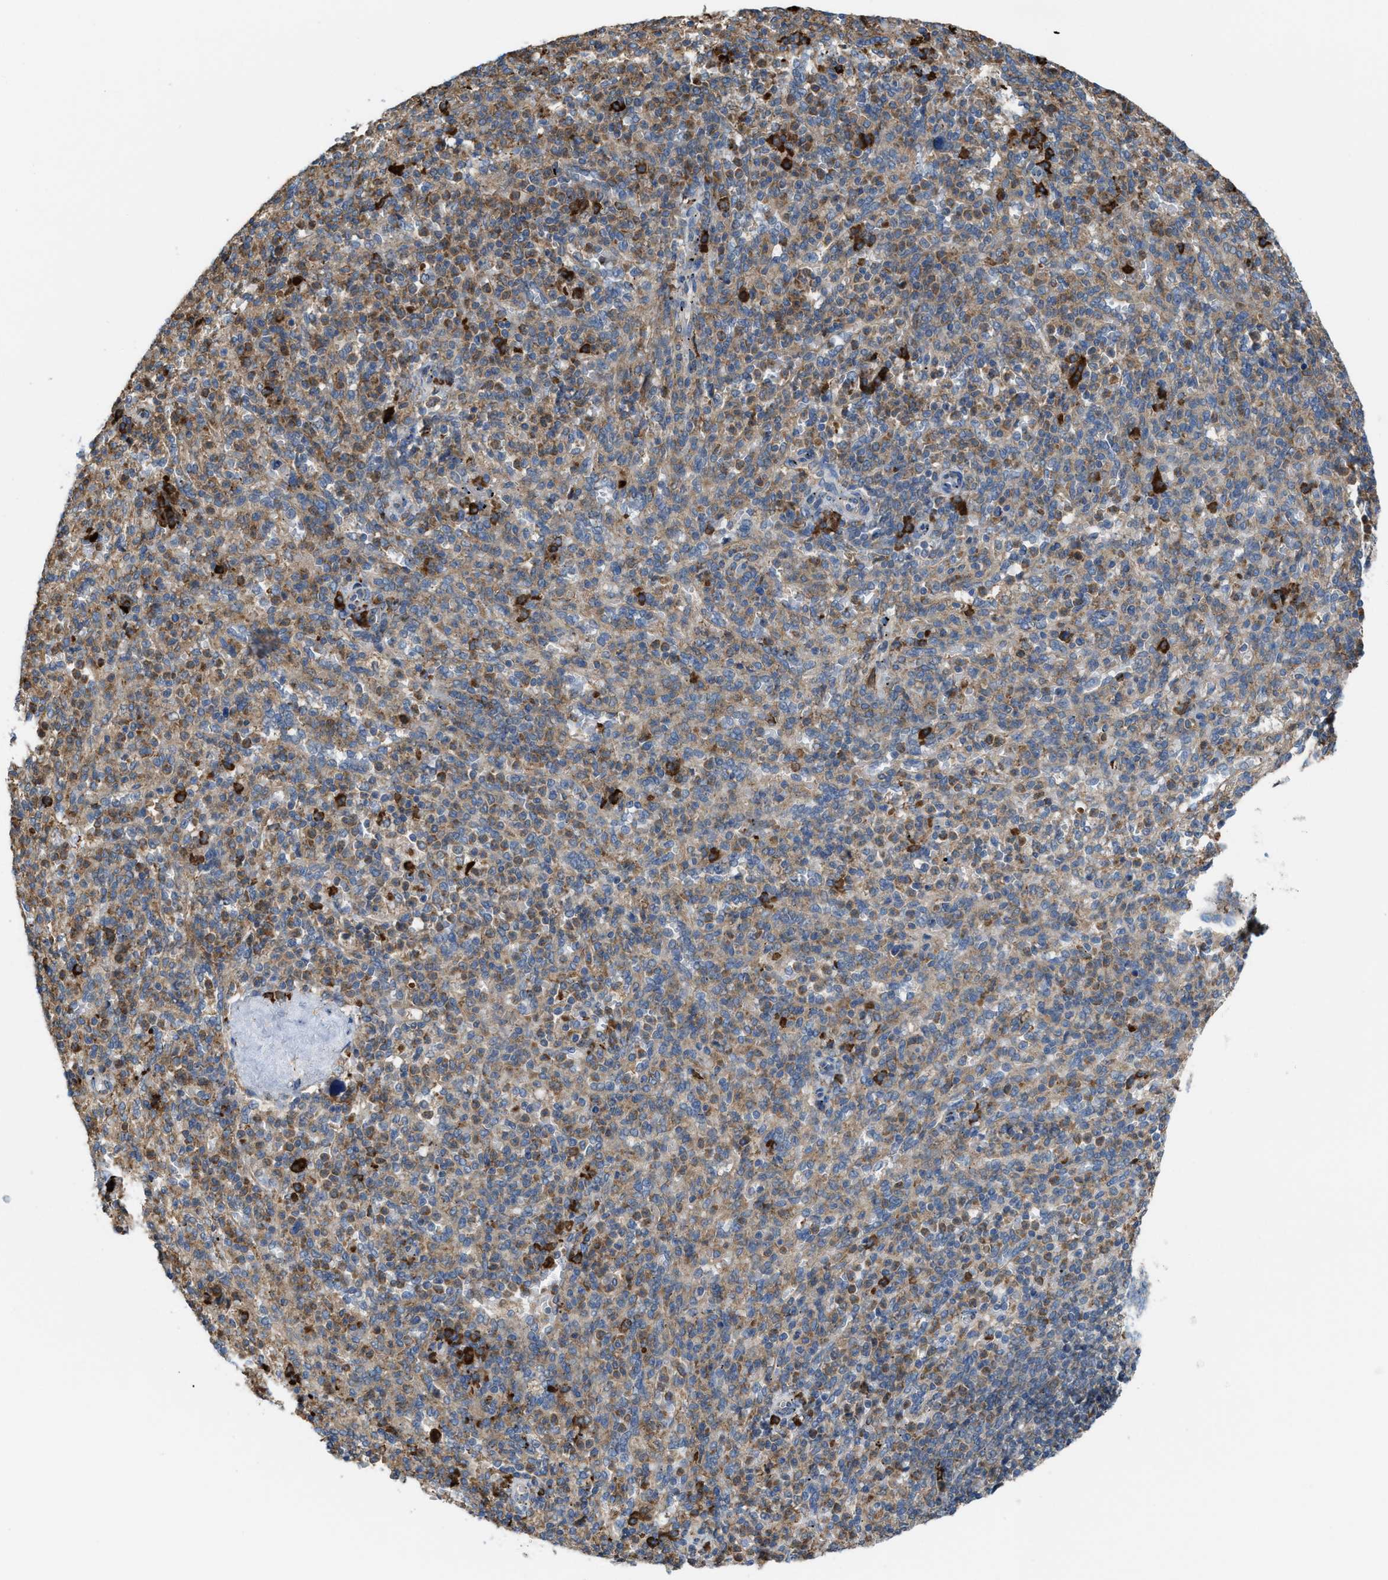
{"staining": {"intensity": "moderate", "quantity": ">75%", "location": "cytoplasmic/membranous"}, "tissue": "spleen", "cell_type": "Cells in red pulp", "image_type": "normal", "snomed": [{"axis": "morphology", "description": "Normal tissue, NOS"}, {"axis": "topography", "description": "Spleen"}], "caption": "Cells in red pulp show medium levels of moderate cytoplasmic/membranous staining in about >75% of cells in unremarkable spleen.", "gene": "PLAA", "patient": {"sex": "male", "age": 36}}